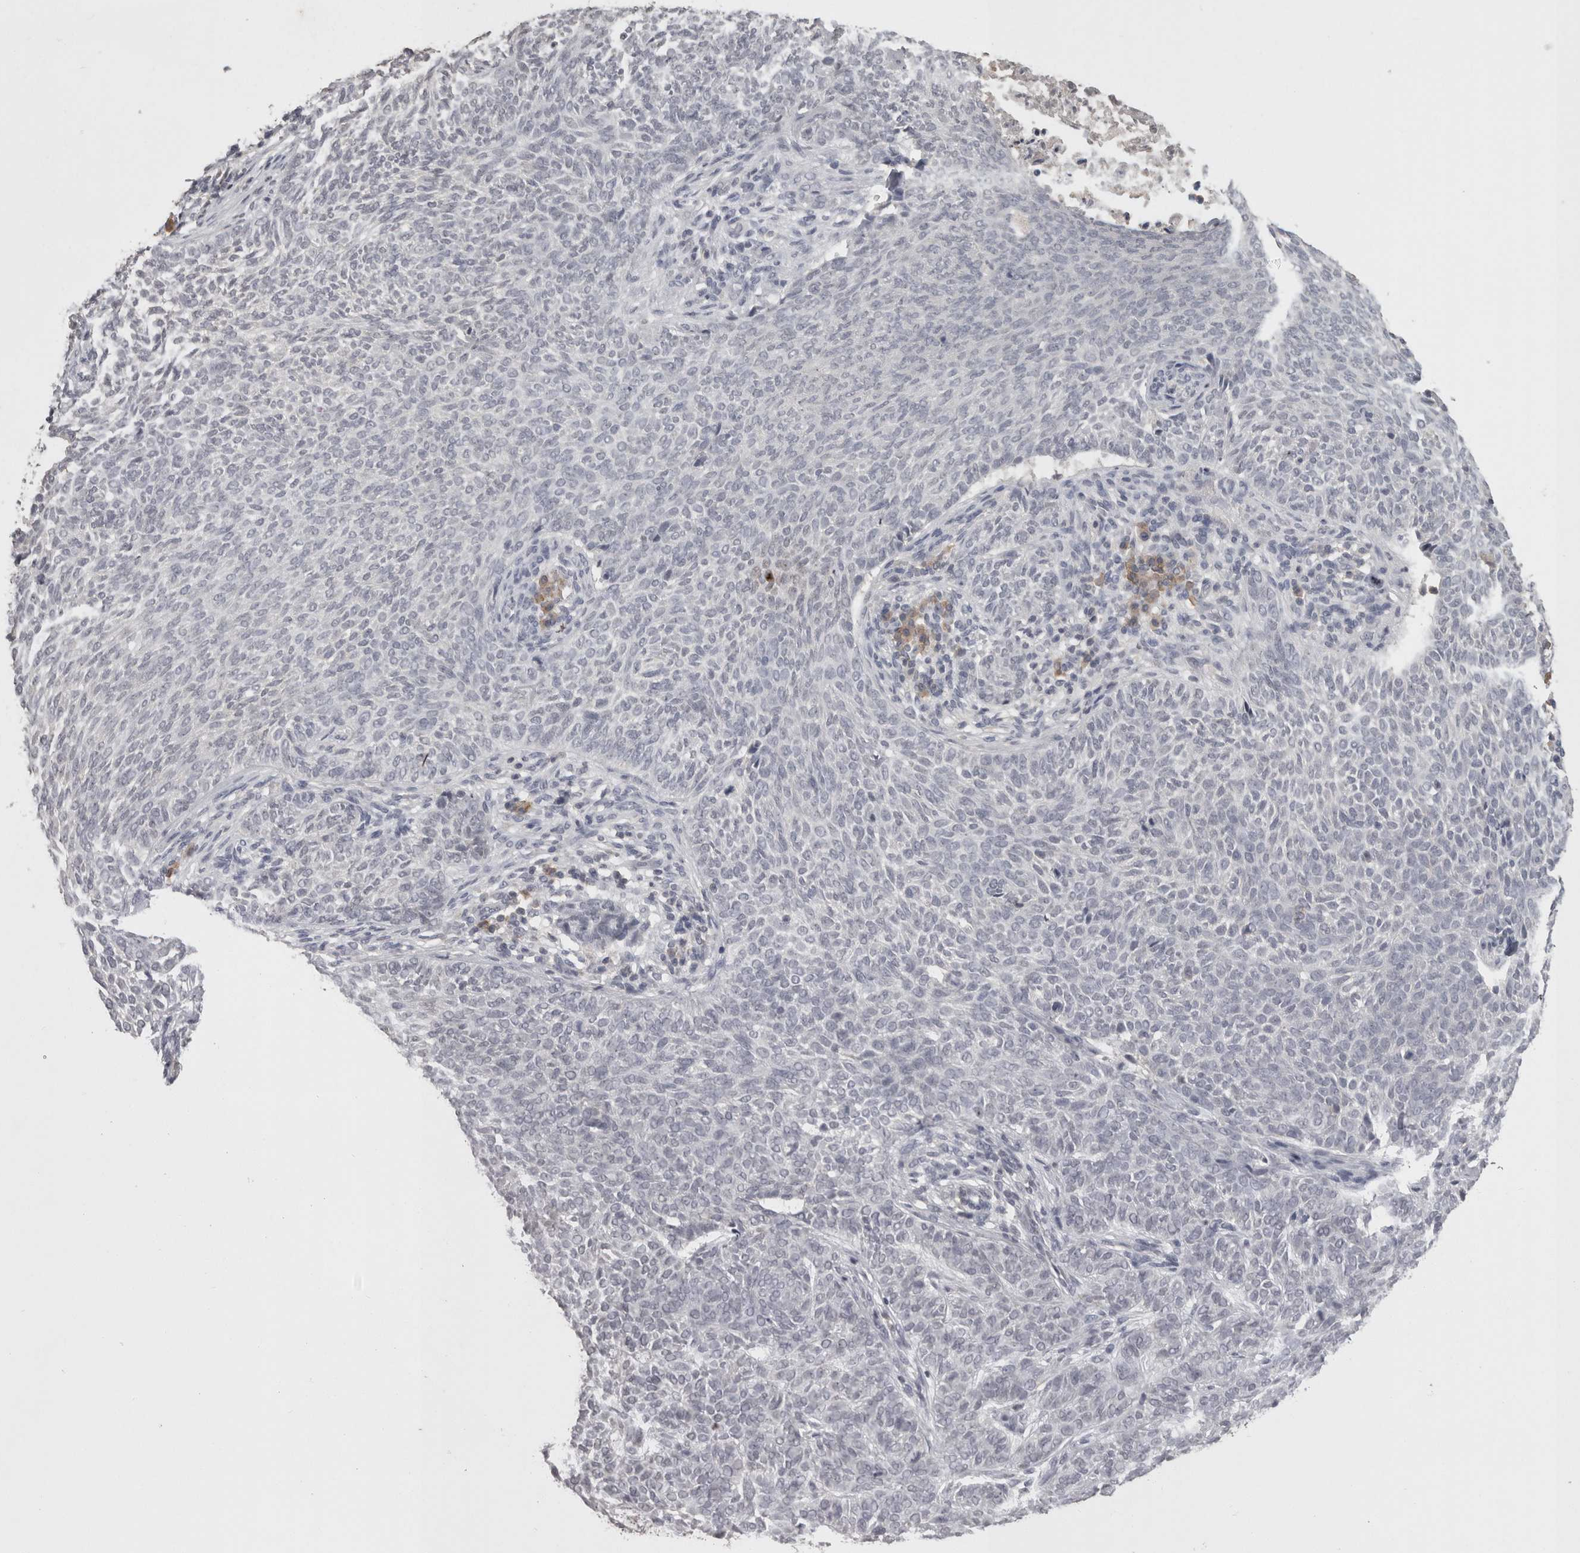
{"staining": {"intensity": "negative", "quantity": "none", "location": "none"}, "tissue": "skin cancer", "cell_type": "Tumor cells", "image_type": "cancer", "snomed": [{"axis": "morphology", "description": "Basal cell carcinoma"}, {"axis": "topography", "description": "Skin"}], "caption": "There is no significant positivity in tumor cells of skin cancer.", "gene": "LAX1", "patient": {"sex": "male", "age": 87}}